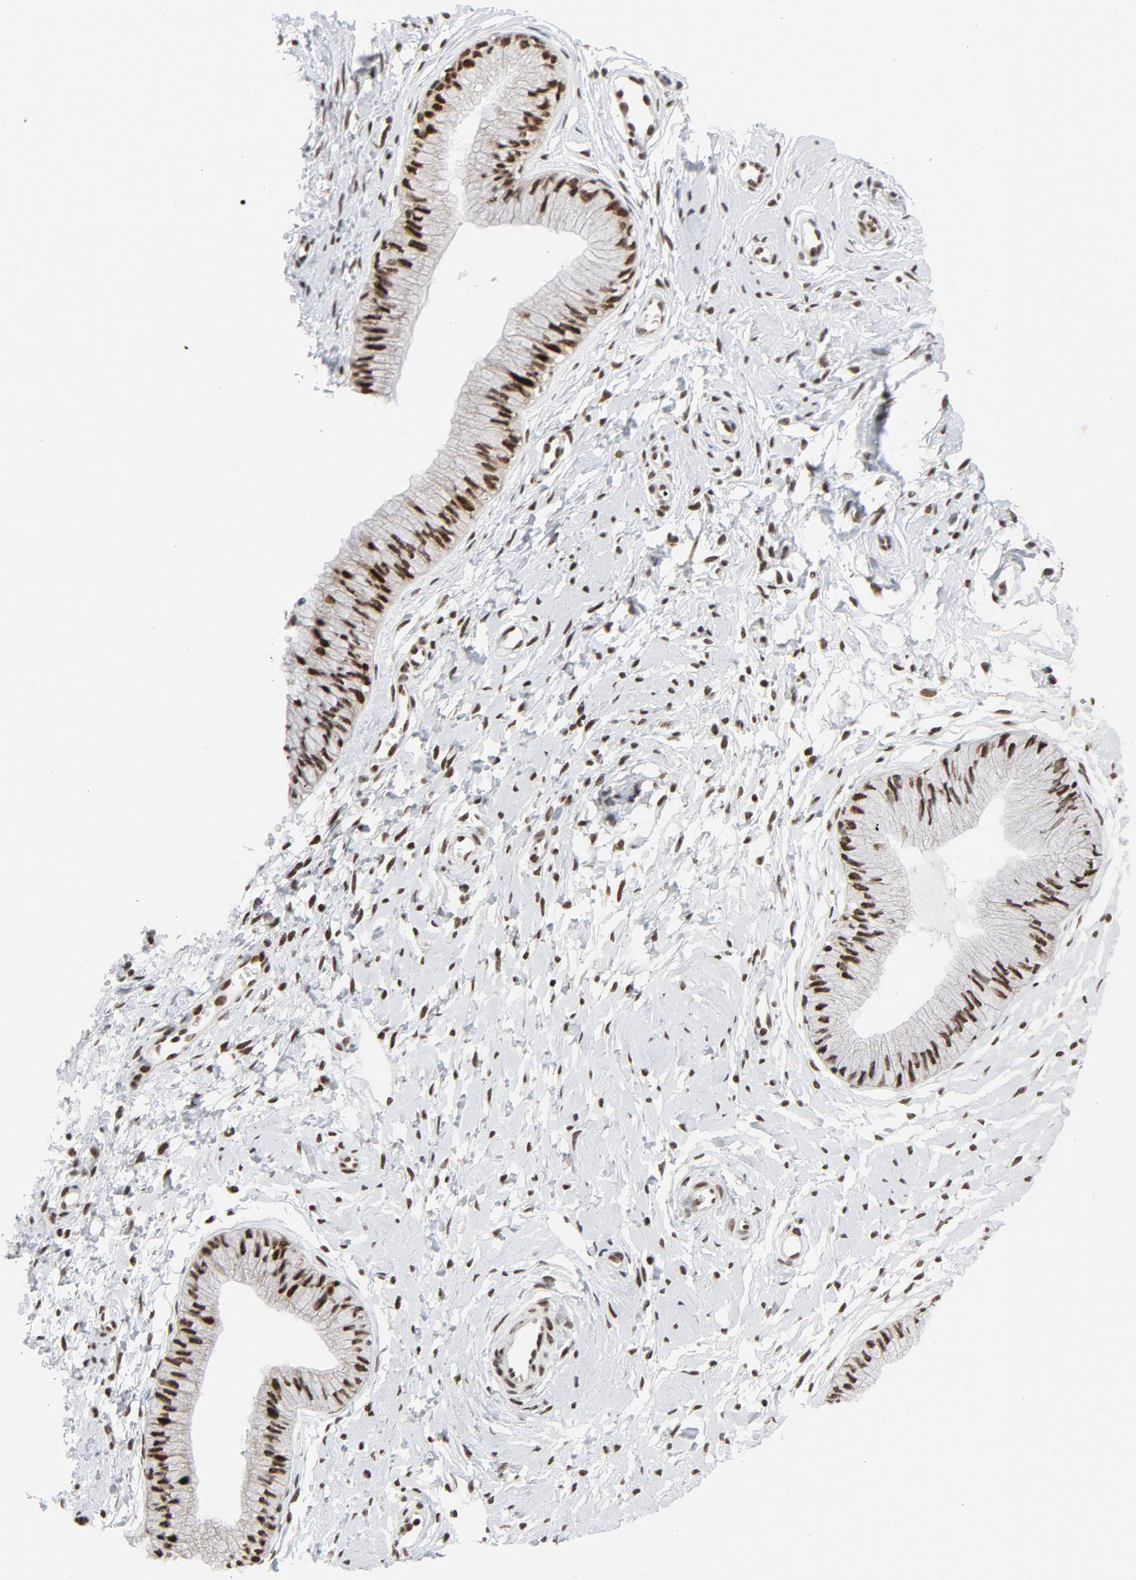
{"staining": {"intensity": "strong", "quantity": ">75%", "location": "nuclear"}, "tissue": "cervix", "cell_type": "Glandular cells", "image_type": "normal", "snomed": [{"axis": "morphology", "description": "Normal tissue, NOS"}, {"axis": "topography", "description": "Cervix"}], "caption": "Strong nuclear positivity for a protein is seen in about >75% of glandular cells of unremarkable cervix using immunohistochemistry (IHC).", "gene": "ERCC1", "patient": {"sex": "female", "age": 46}}